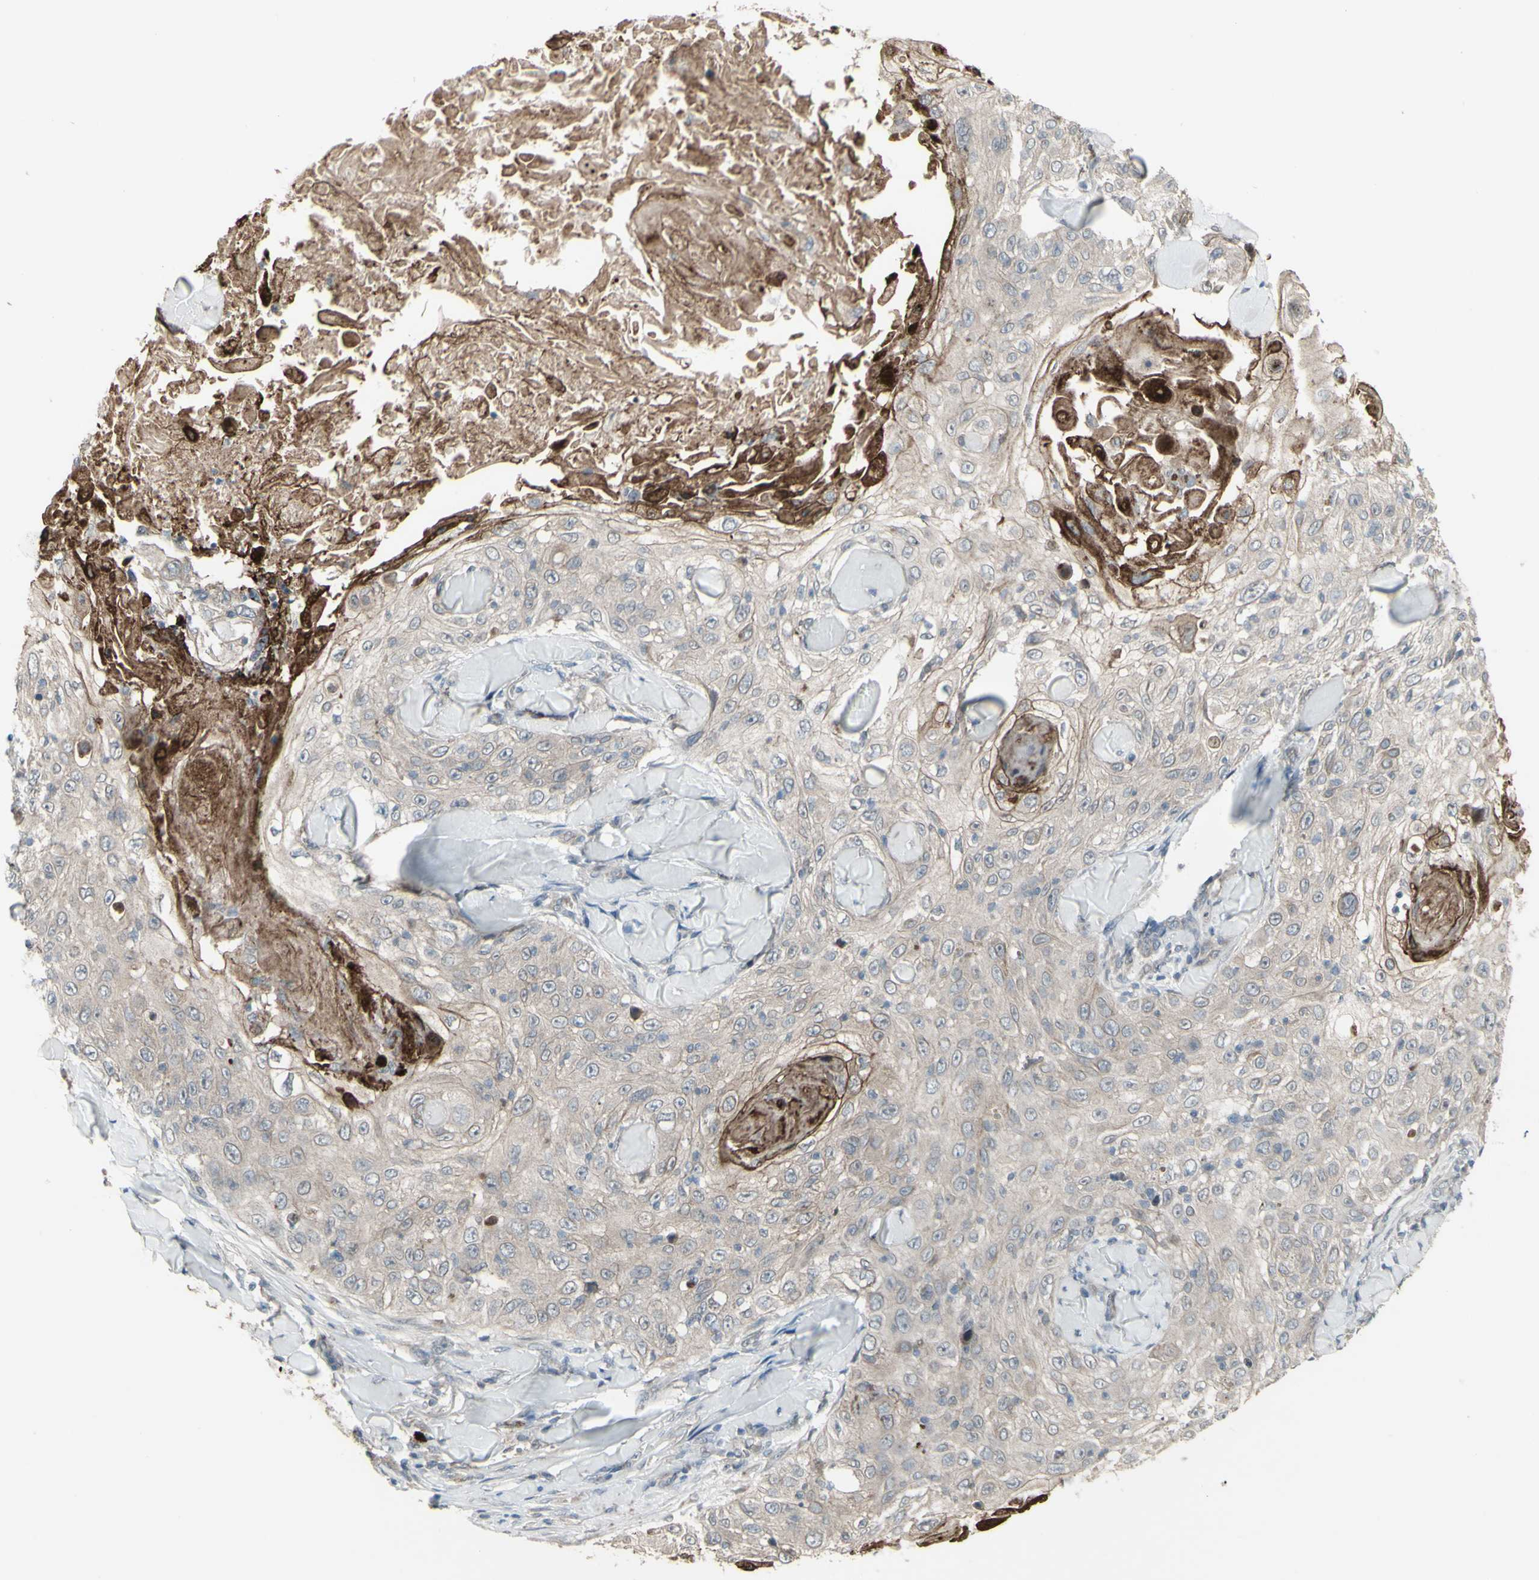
{"staining": {"intensity": "weak", "quantity": ">75%", "location": "cytoplasmic/membranous"}, "tissue": "skin cancer", "cell_type": "Tumor cells", "image_type": "cancer", "snomed": [{"axis": "morphology", "description": "Squamous cell carcinoma, NOS"}, {"axis": "topography", "description": "Skin"}], "caption": "Human squamous cell carcinoma (skin) stained for a protein (brown) exhibits weak cytoplasmic/membranous positive positivity in approximately >75% of tumor cells.", "gene": "GRAMD1B", "patient": {"sex": "male", "age": 86}}